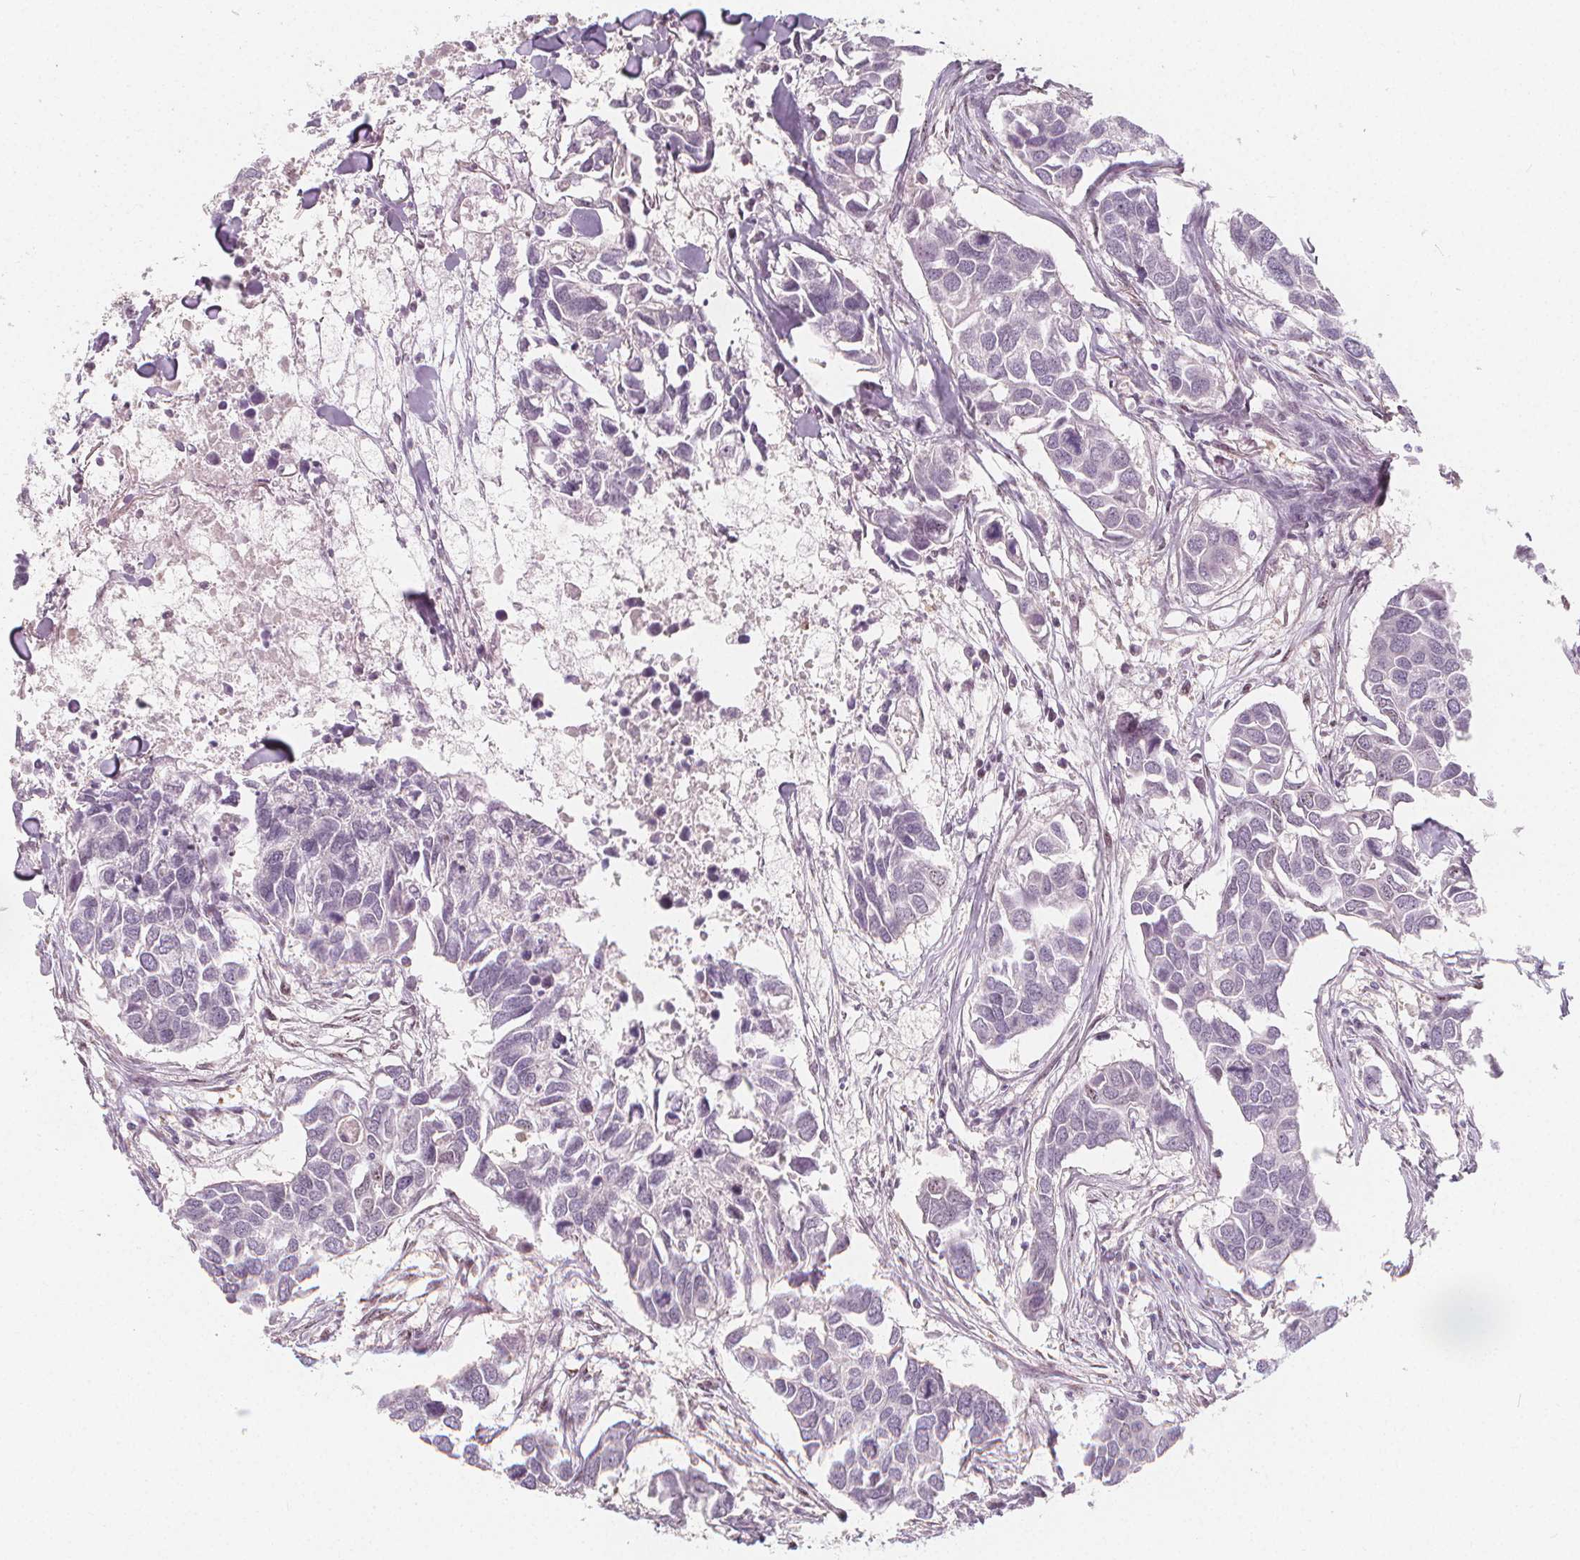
{"staining": {"intensity": "negative", "quantity": "none", "location": "none"}, "tissue": "breast cancer", "cell_type": "Tumor cells", "image_type": "cancer", "snomed": [{"axis": "morphology", "description": "Duct carcinoma"}, {"axis": "topography", "description": "Breast"}], "caption": "Immunohistochemistry image of neoplastic tissue: human intraductal carcinoma (breast) stained with DAB (3,3'-diaminobenzidine) shows no significant protein expression in tumor cells.", "gene": "DRC3", "patient": {"sex": "female", "age": 83}}